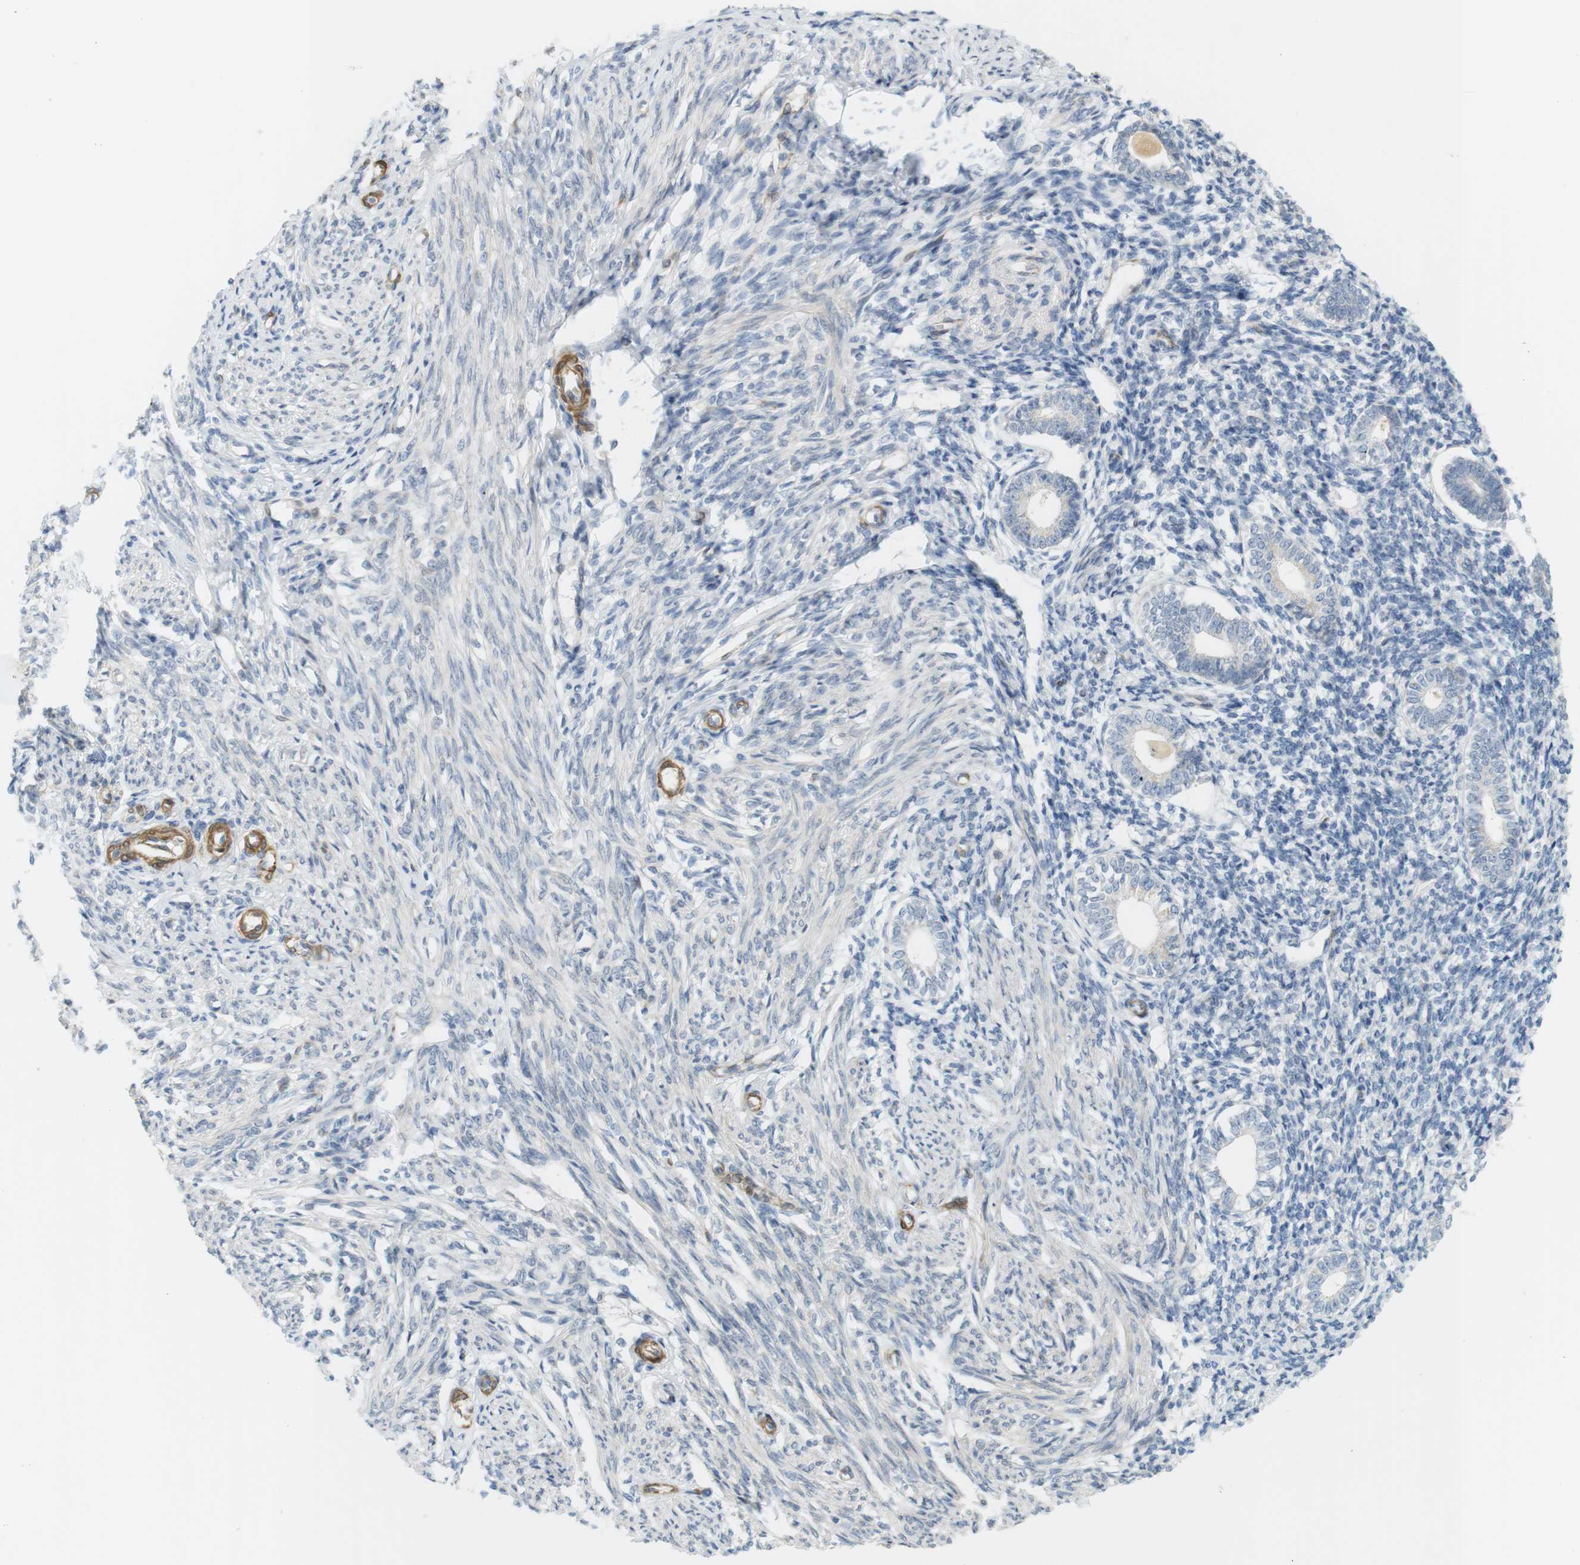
{"staining": {"intensity": "negative", "quantity": "none", "location": "none"}, "tissue": "endometrium", "cell_type": "Cells in endometrial stroma", "image_type": "normal", "snomed": [{"axis": "morphology", "description": "Normal tissue, NOS"}, {"axis": "topography", "description": "Endometrium"}], "caption": "An IHC photomicrograph of unremarkable endometrium is shown. There is no staining in cells in endometrial stroma of endometrium.", "gene": "PDE3A", "patient": {"sex": "female", "age": 71}}